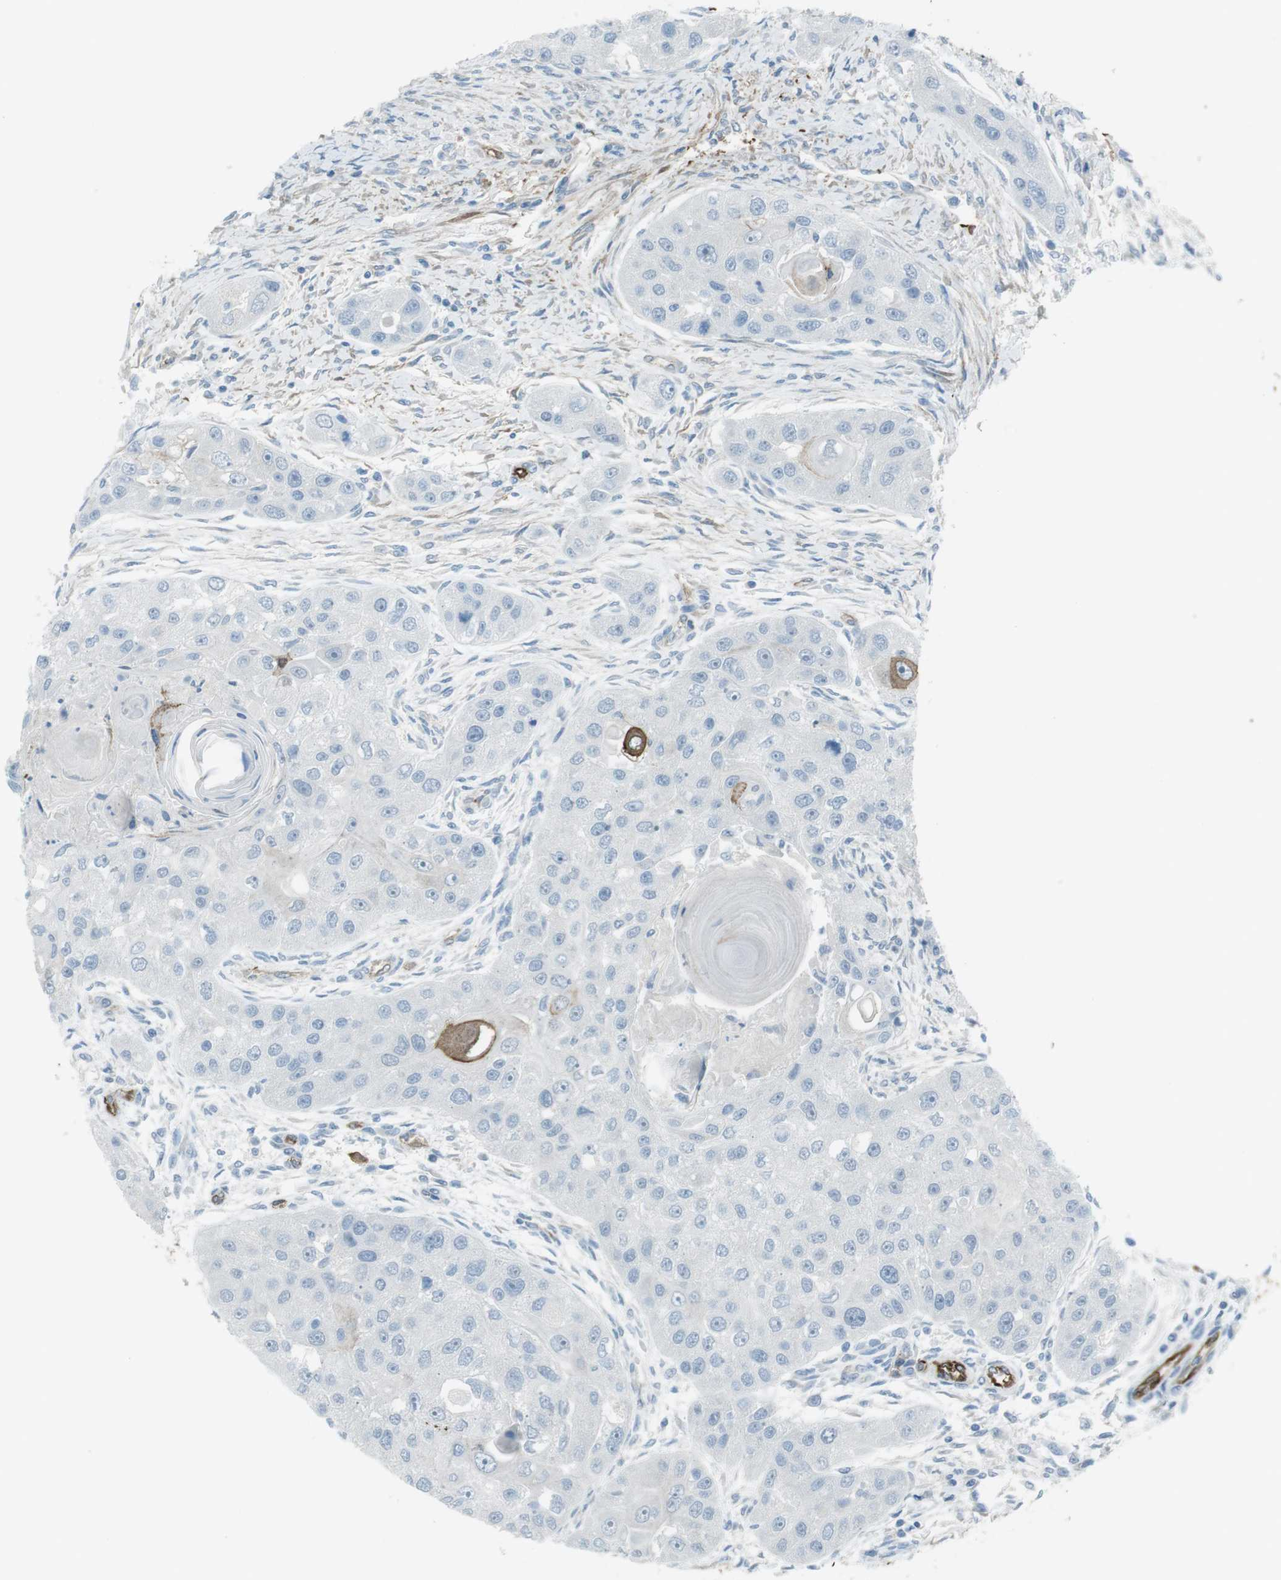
{"staining": {"intensity": "negative", "quantity": "none", "location": "none"}, "tissue": "head and neck cancer", "cell_type": "Tumor cells", "image_type": "cancer", "snomed": [{"axis": "morphology", "description": "Normal tissue, NOS"}, {"axis": "morphology", "description": "Squamous cell carcinoma, NOS"}, {"axis": "topography", "description": "Skeletal muscle"}, {"axis": "topography", "description": "Head-Neck"}], "caption": "Photomicrograph shows no significant protein staining in tumor cells of squamous cell carcinoma (head and neck).", "gene": "TUBB2A", "patient": {"sex": "male", "age": 51}}